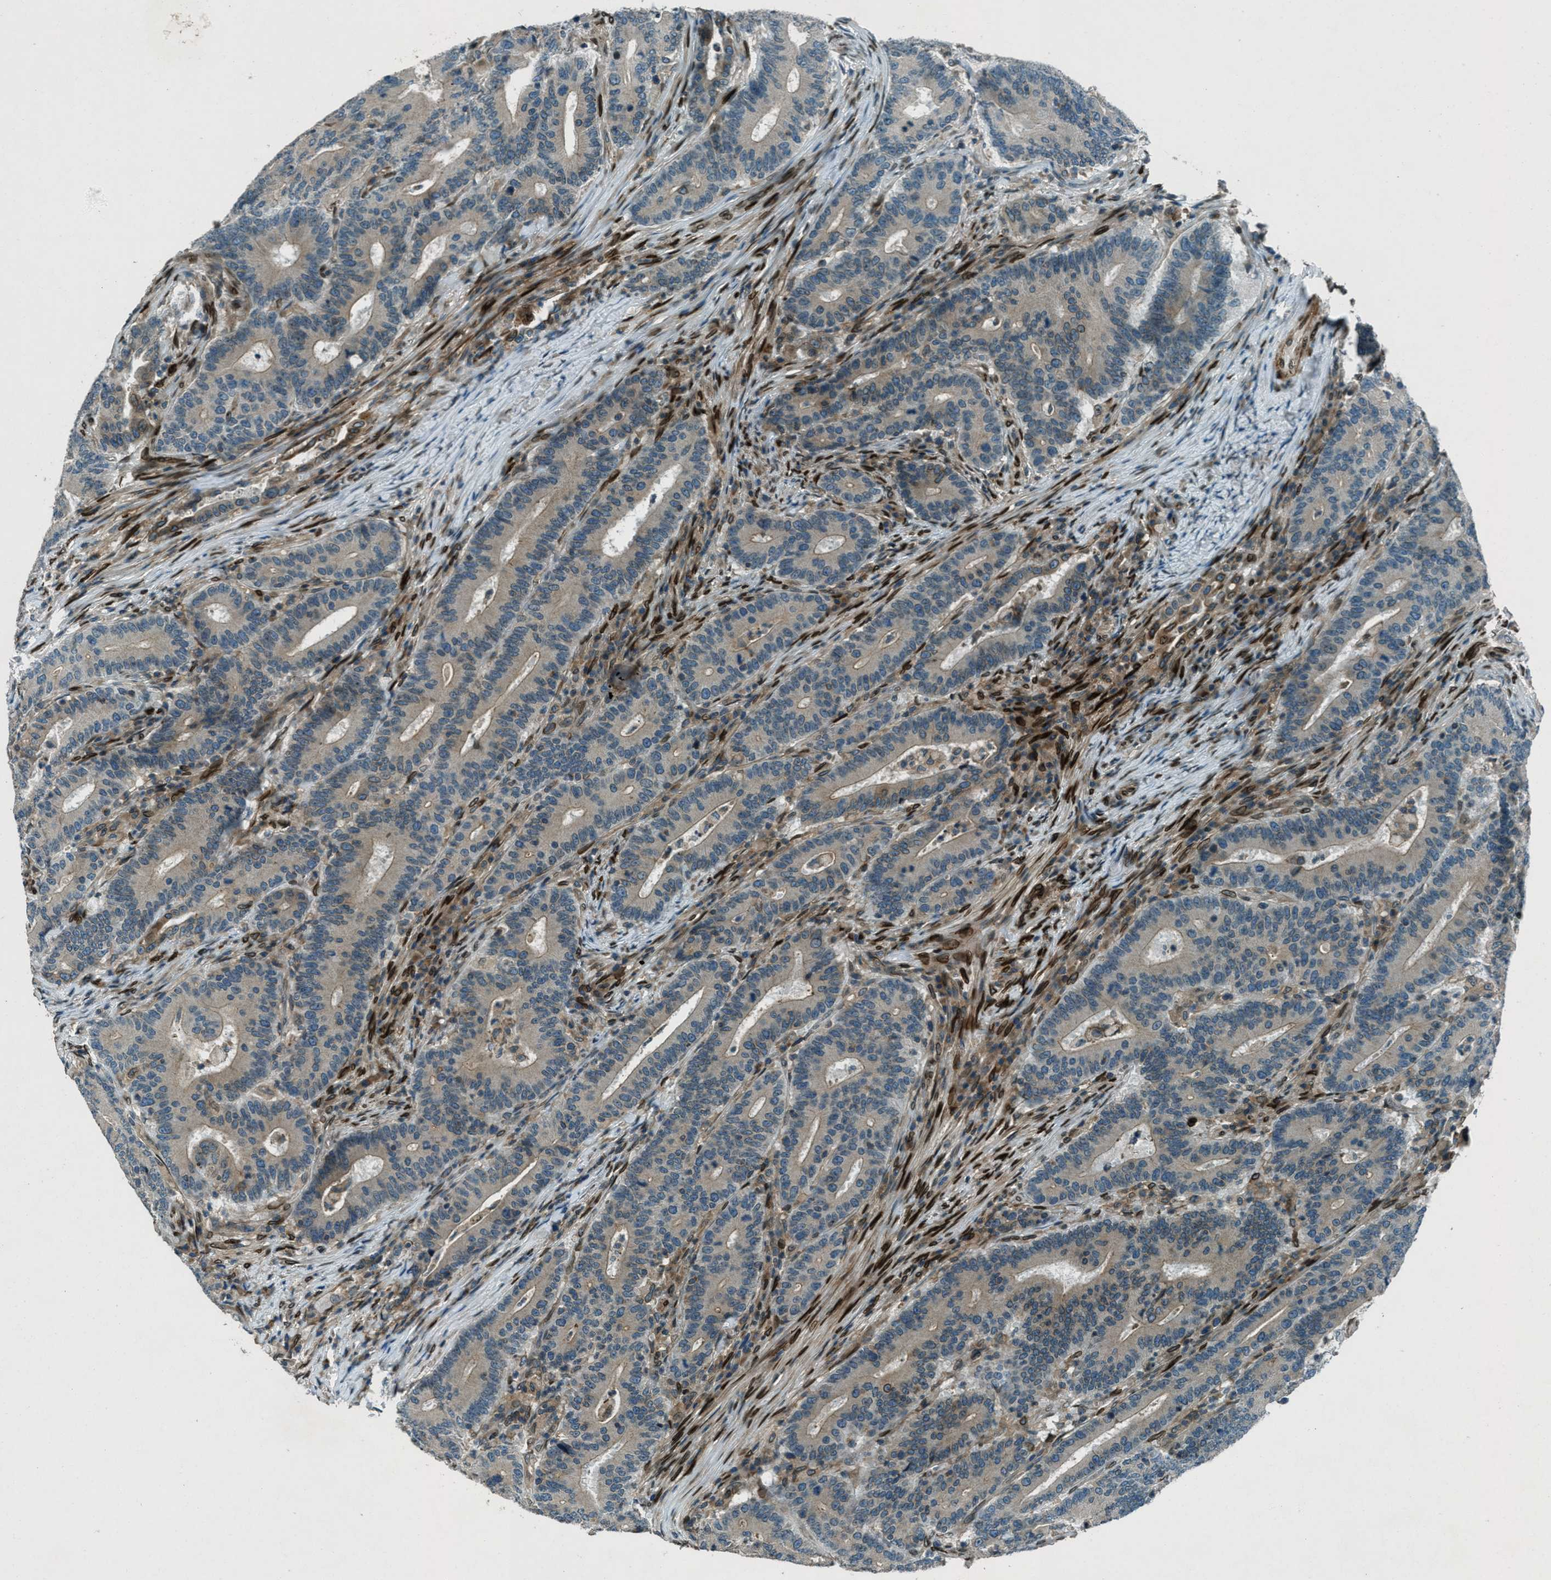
{"staining": {"intensity": "weak", "quantity": "25%-75%", "location": "cytoplasmic/membranous"}, "tissue": "colorectal cancer", "cell_type": "Tumor cells", "image_type": "cancer", "snomed": [{"axis": "morphology", "description": "Adenocarcinoma, NOS"}, {"axis": "topography", "description": "Colon"}], "caption": "Human colorectal cancer stained for a protein (brown) displays weak cytoplasmic/membranous positive positivity in about 25%-75% of tumor cells.", "gene": "LEMD2", "patient": {"sex": "female", "age": 66}}